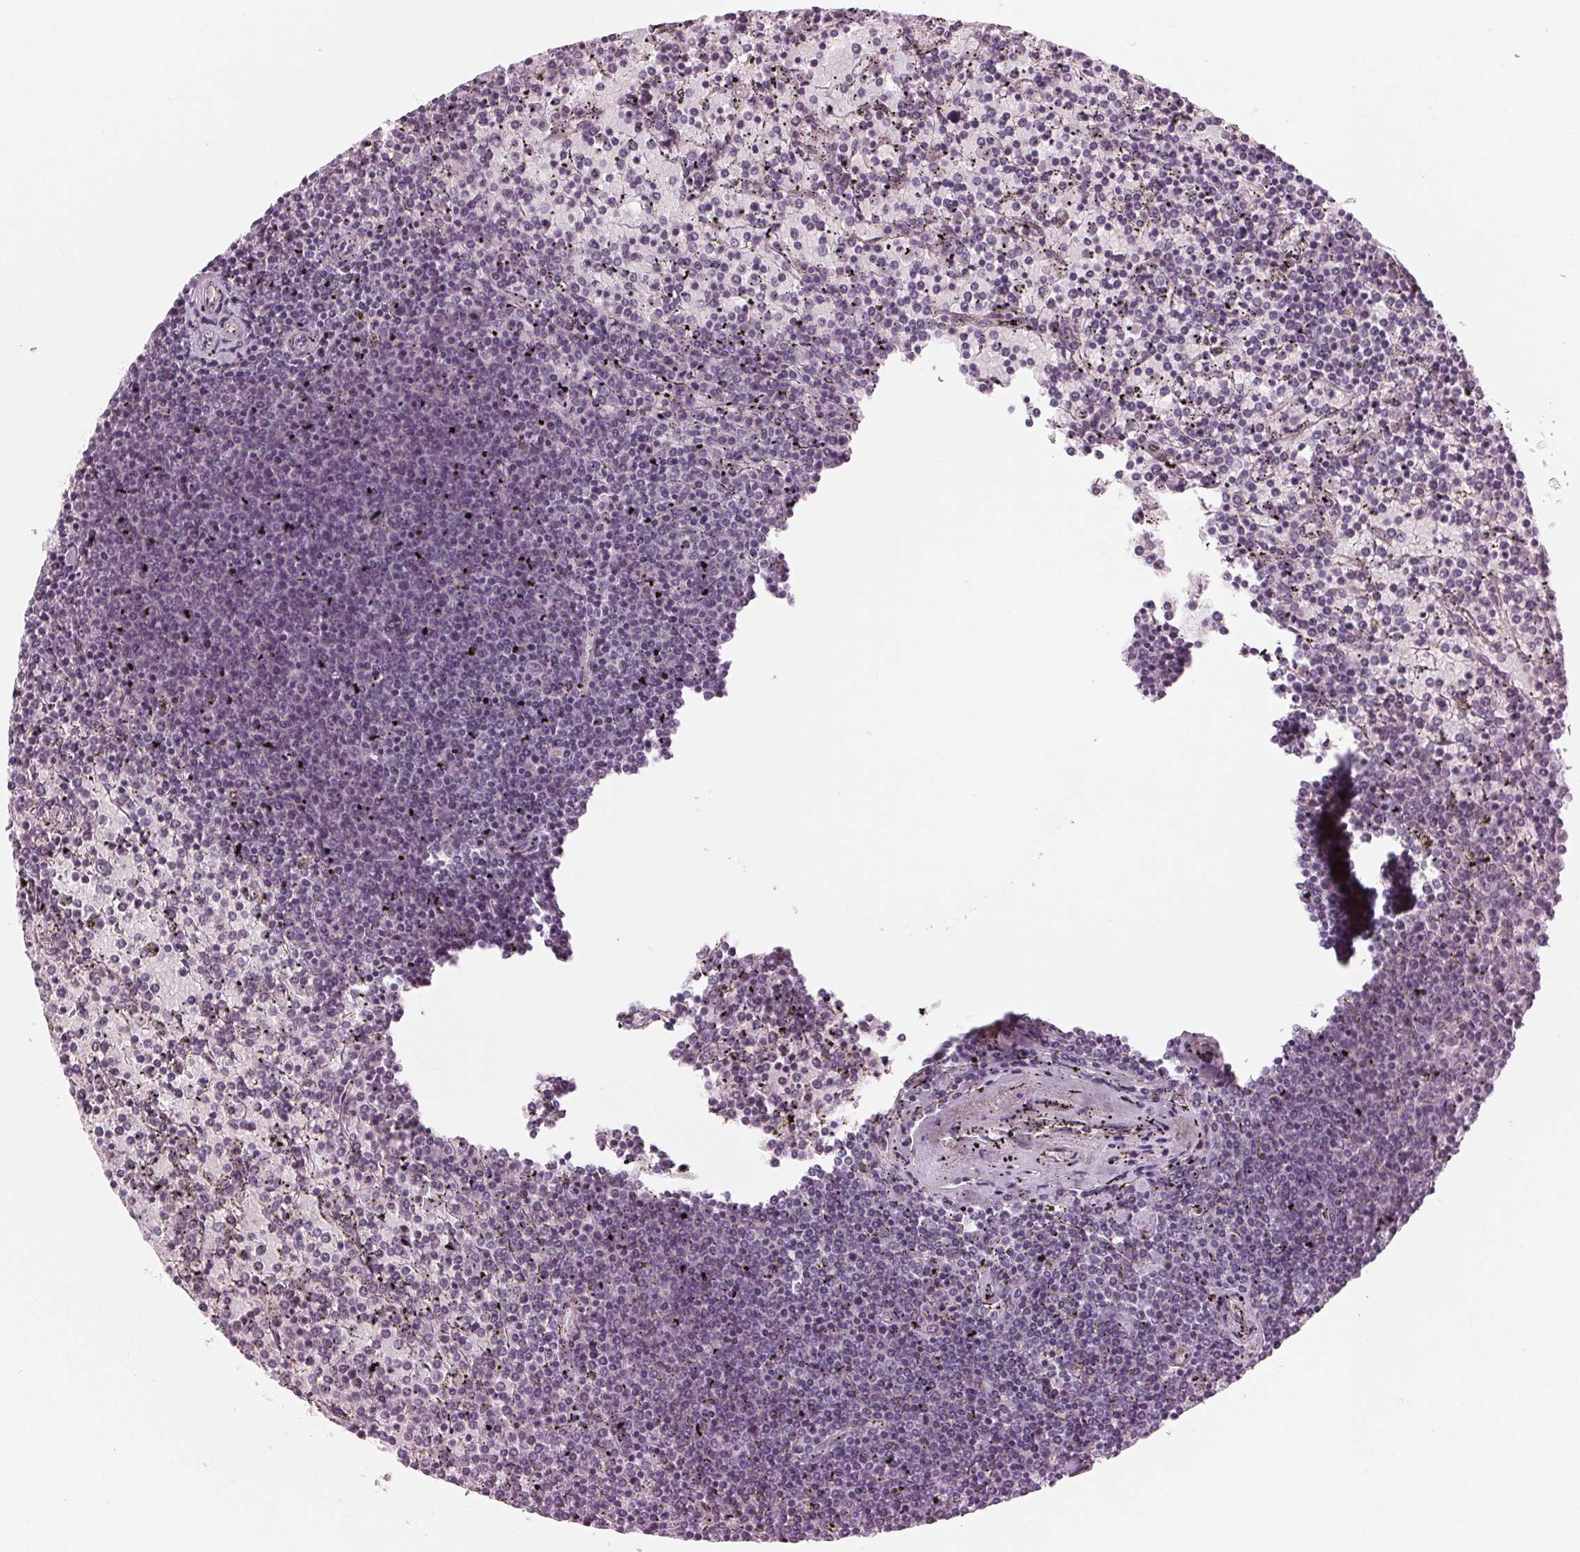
{"staining": {"intensity": "negative", "quantity": "none", "location": "none"}, "tissue": "lymphoma", "cell_type": "Tumor cells", "image_type": "cancer", "snomed": [{"axis": "morphology", "description": "Malignant lymphoma, non-Hodgkin's type, Low grade"}, {"axis": "topography", "description": "Spleen"}], "caption": "IHC of low-grade malignant lymphoma, non-Hodgkin's type exhibits no staining in tumor cells.", "gene": "PRAP1", "patient": {"sex": "female", "age": 77}}